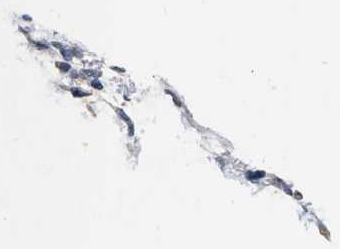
{"staining": {"intensity": "weak", "quantity": ">75%", "location": "nuclear"}, "tissue": "stomach cancer", "cell_type": "Tumor cells", "image_type": "cancer", "snomed": [{"axis": "morphology", "description": "Normal tissue, NOS"}, {"axis": "morphology", "description": "Adenocarcinoma, NOS"}, {"axis": "topography", "description": "Stomach"}], "caption": "IHC micrograph of neoplastic tissue: stomach cancer stained using immunohistochemistry reveals low levels of weak protein expression localized specifically in the nuclear of tumor cells, appearing as a nuclear brown color.", "gene": "UPF1", "patient": {"sex": "male", "age": 82}}